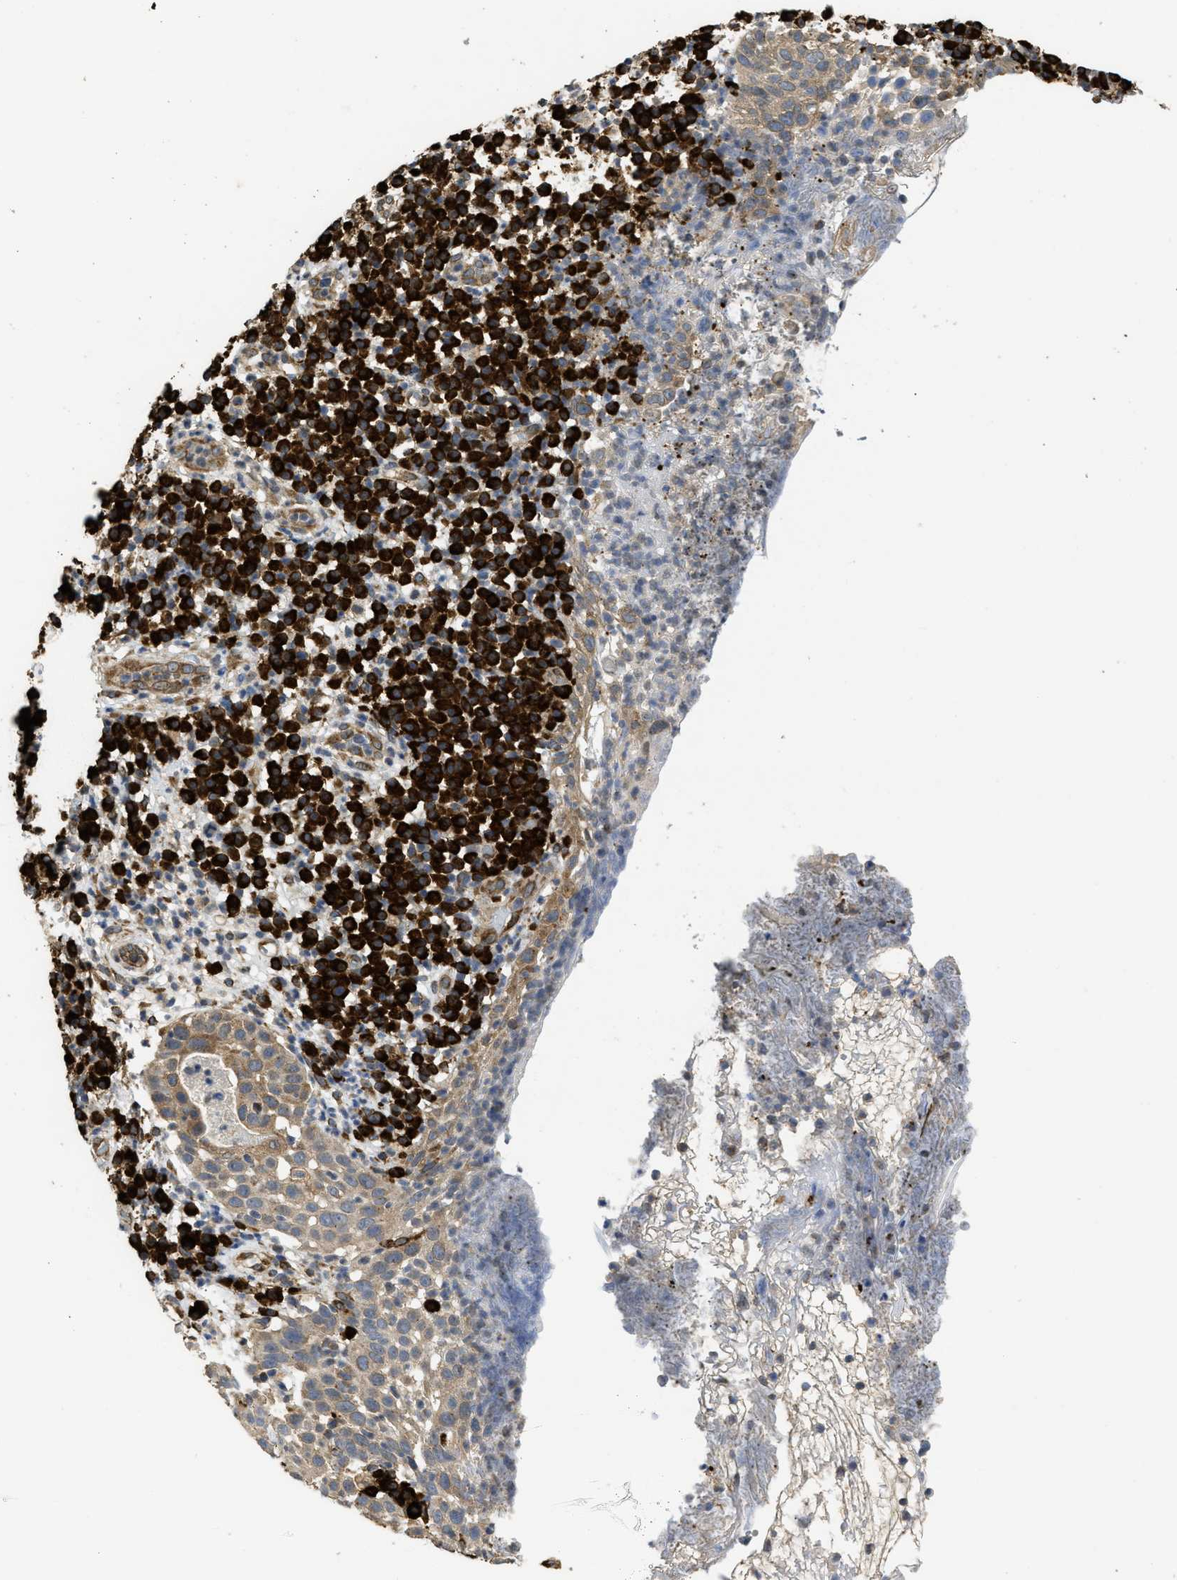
{"staining": {"intensity": "weak", "quantity": ">75%", "location": "cytoplasmic/membranous"}, "tissue": "skin cancer", "cell_type": "Tumor cells", "image_type": "cancer", "snomed": [{"axis": "morphology", "description": "Squamous cell carcinoma in situ, NOS"}, {"axis": "morphology", "description": "Squamous cell carcinoma, NOS"}, {"axis": "topography", "description": "Skin"}], "caption": "Protein expression by immunohistochemistry displays weak cytoplasmic/membranous positivity in approximately >75% of tumor cells in skin cancer (squamous cell carcinoma).", "gene": "DNAJC1", "patient": {"sex": "male", "age": 93}}